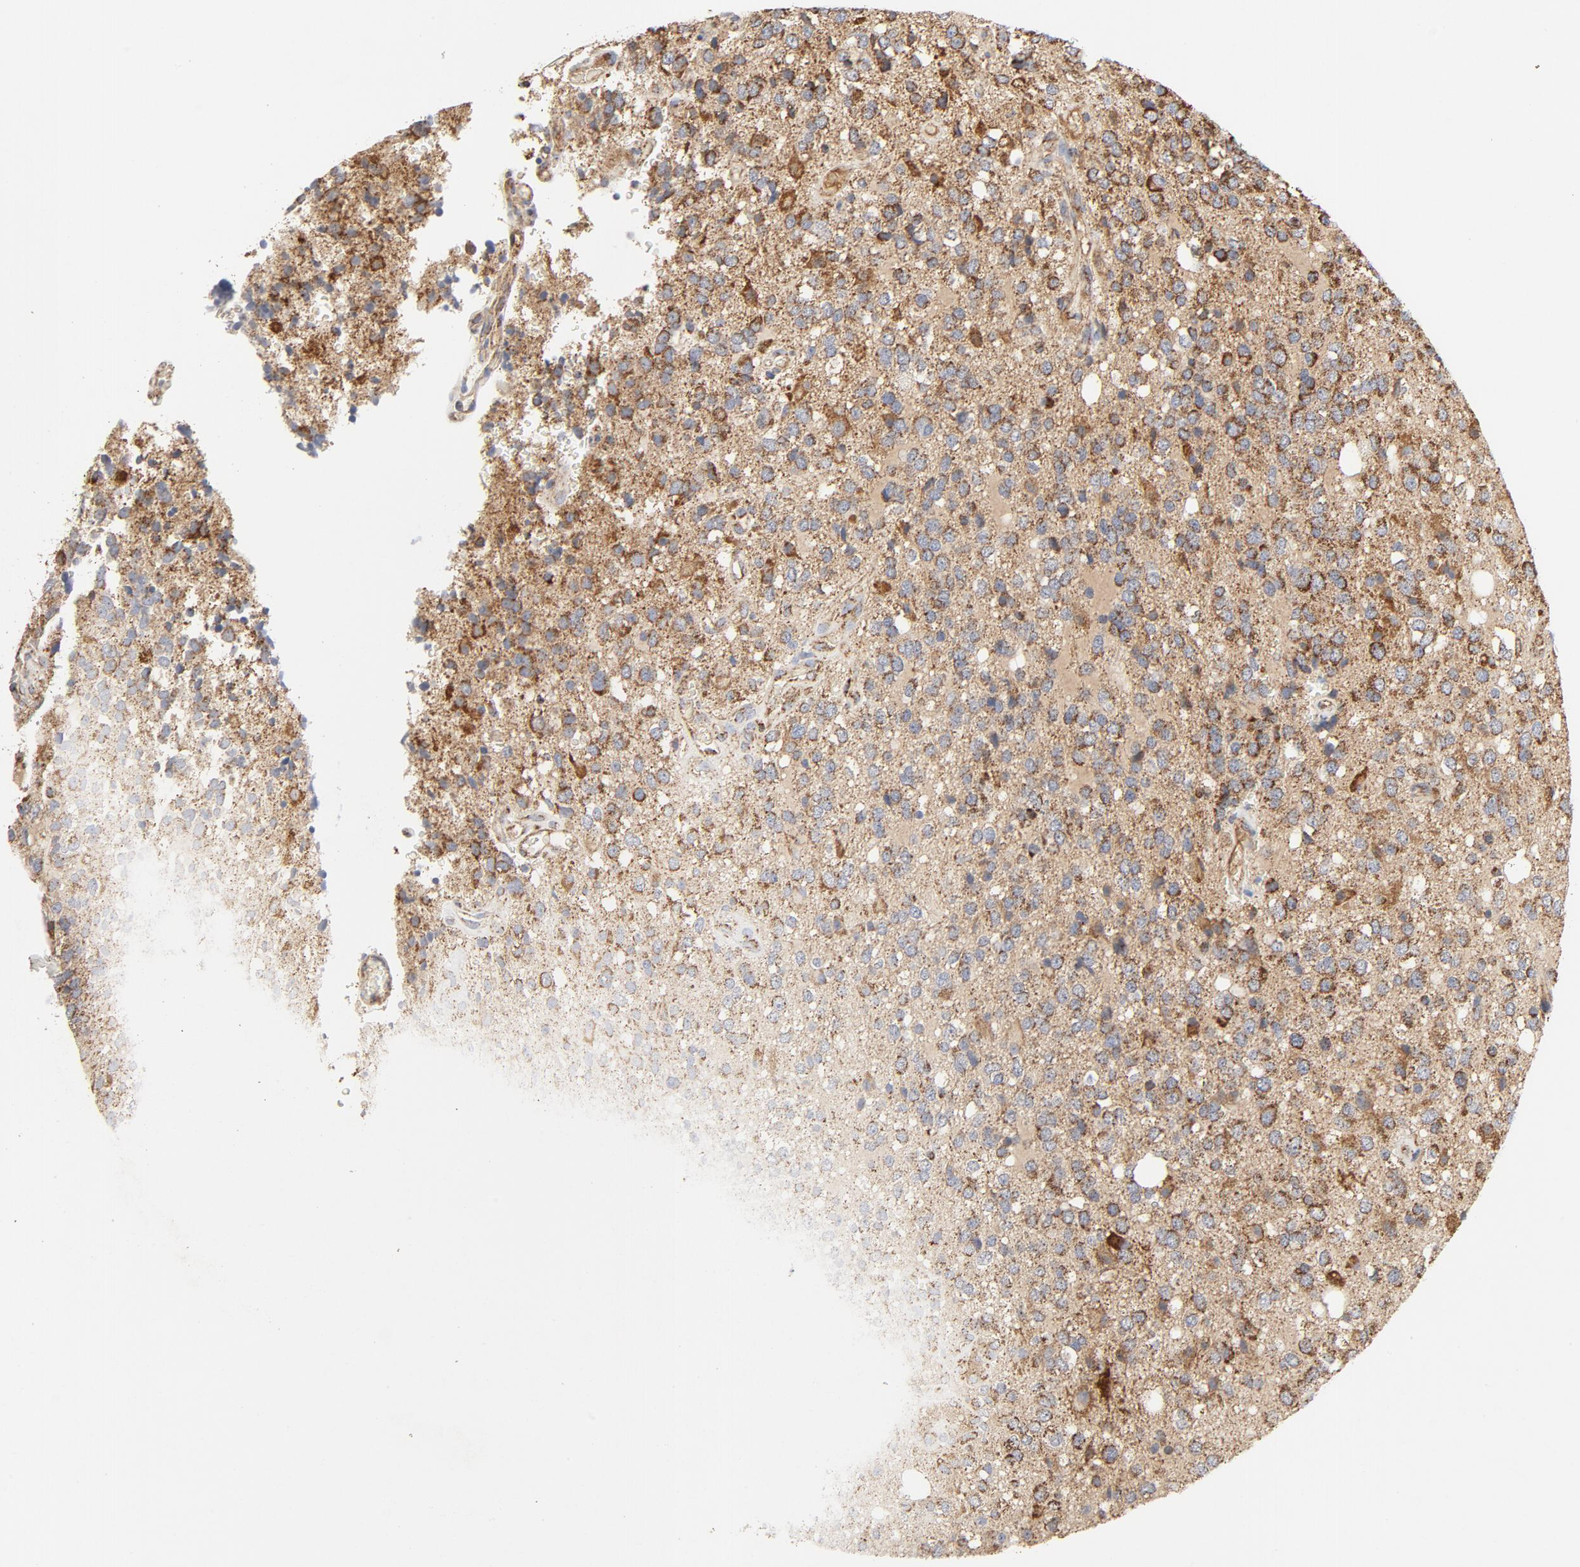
{"staining": {"intensity": "strong", "quantity": ">75%", "location": "cytoplasmic/membranous"}, "tissue": "glioma", "cell_type": "Tumor cells", "image_type": "cancer", "snomed": [{"axis": "morphology", "description": "Glioma, malignant, High grade"}, {"axis": "topography", "description": "Brain"}], "caption": "Immunohistochemical staining of high-grade glioma (malignant) reveals high levels of strong cytoplasmic/membranous expression in approximately >75% of tumor cells.", "gene": "PCNX4", "patient": {"sex": "male", "age": 47}}